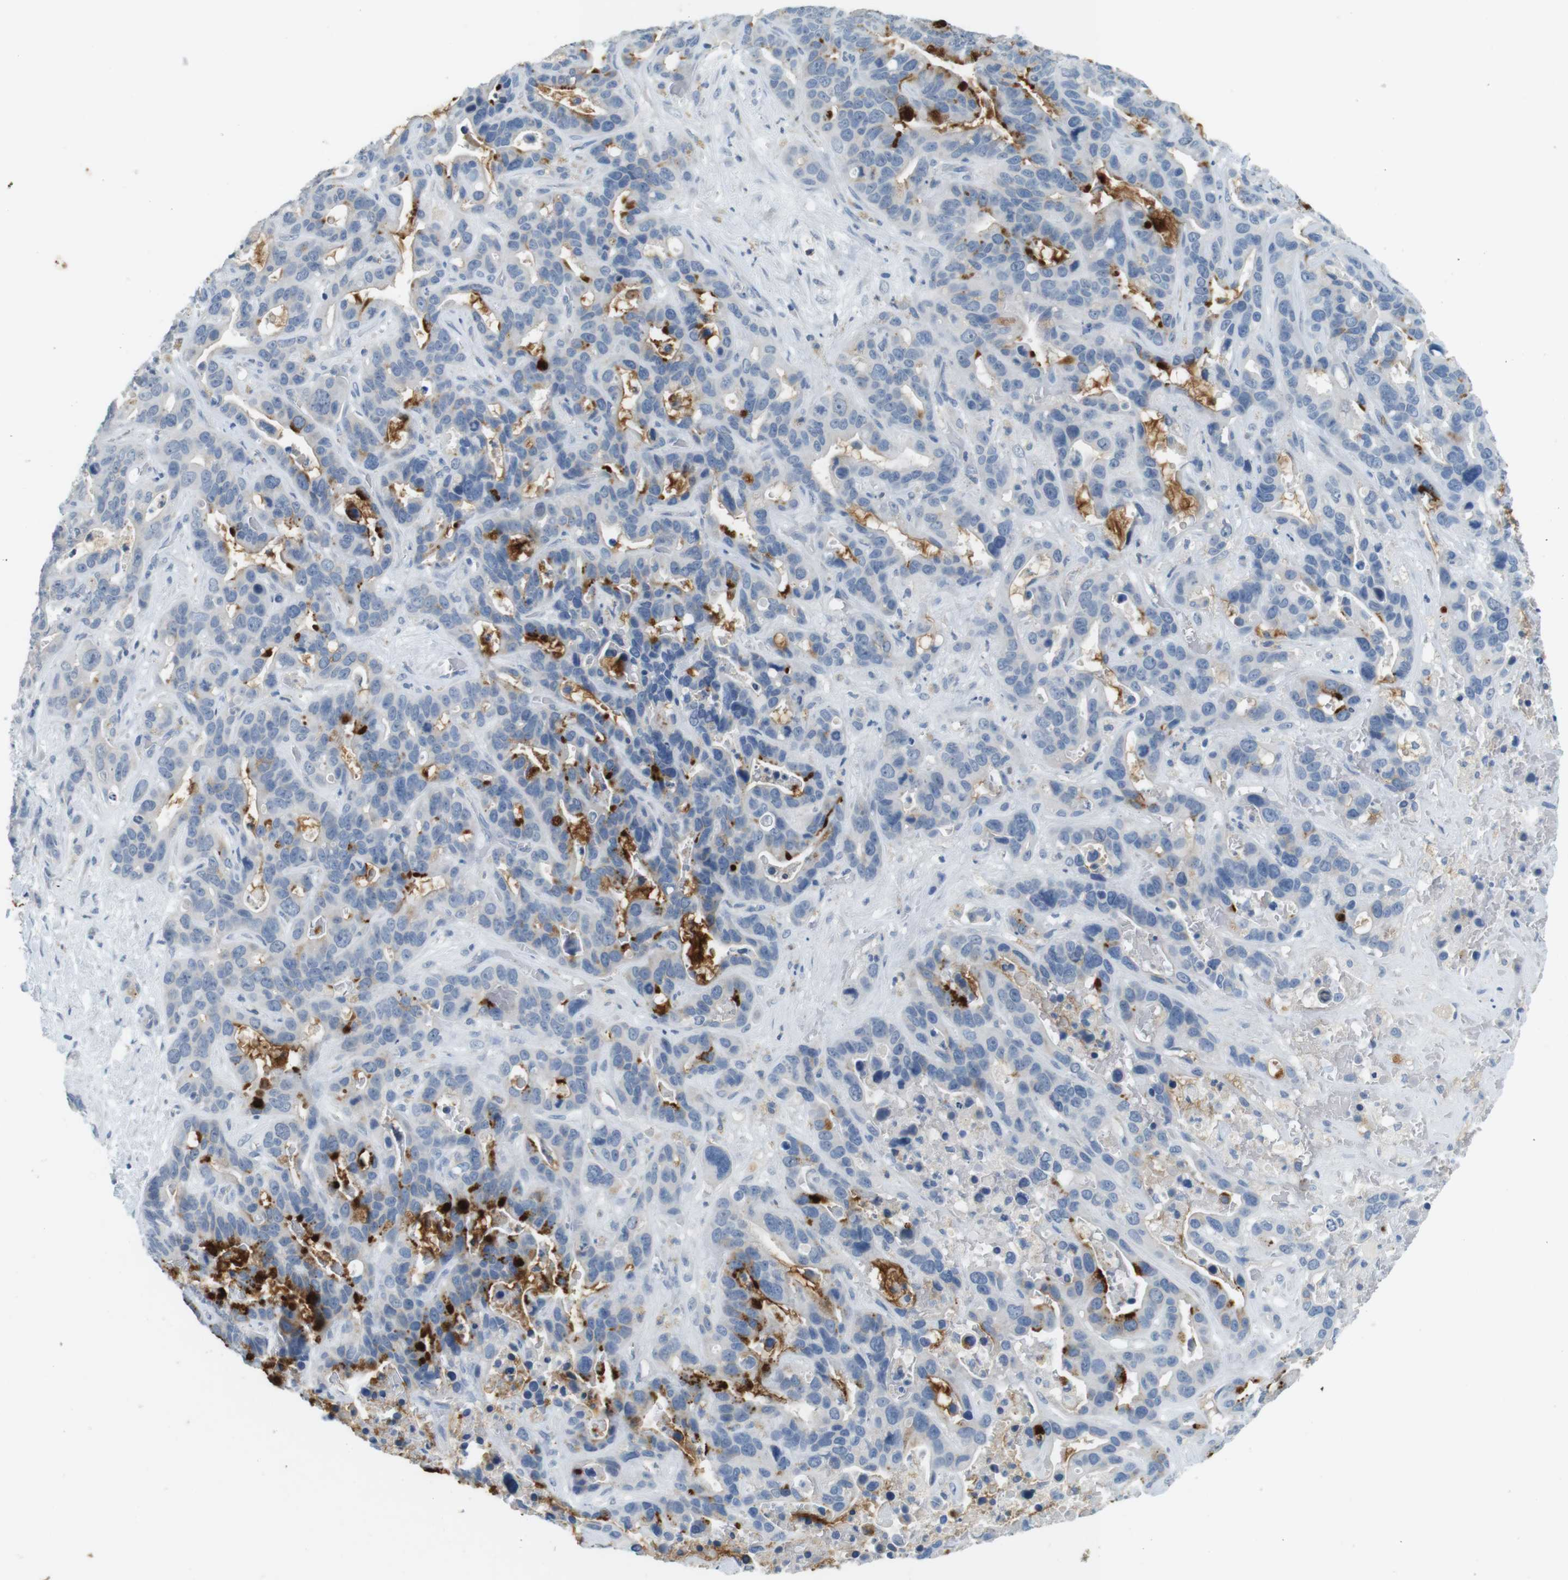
{"staining": {"intensity": "moderate", "quantity": "<25%", "location": "cytoplasmic/membranous"}, "tissue": "liver cancer", "cell_type": "Tumor cells", "image_type": "cancer", "snomed": [{"axis": "morphology", "description": "Cholangiocarcinoma"}, {"axis": "topography", "description": "Liver"}], "caption": "Liver cancer stained with immunohistochemistry displays moderate cytoplasmic/membranous staining in about <25% of tumor cells.", "gene": "MUC5B", "patient": {"sex": "female", "age": 65}}